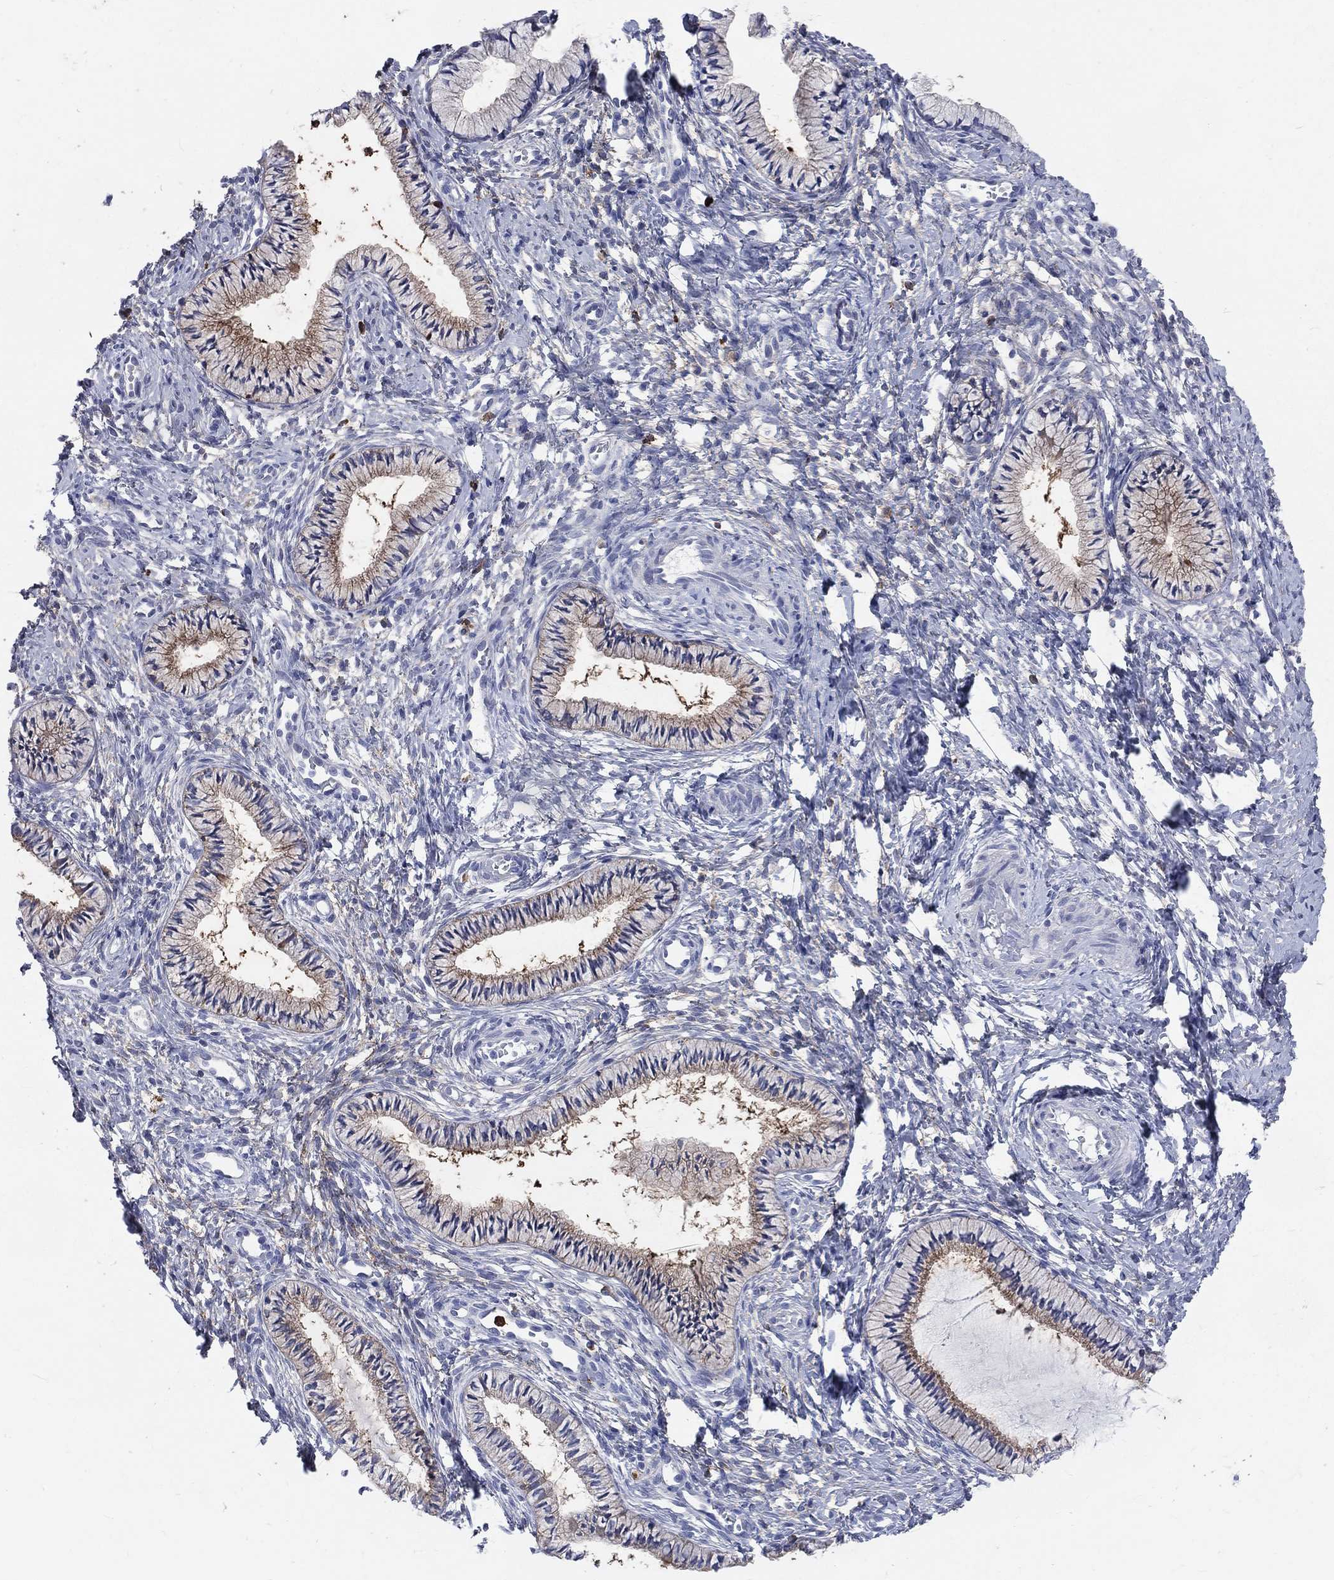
{"staining": {"intensity": "weak", "quantity": "<25%", "location": "cytoplasmic/membranous"}, "tissue": "cervix", "cell_type": "Glandular cells", "image_type": "normal", "snomed": [{"axis": "morphology", "description": "Normal tissue, NOS"}, {"axis": "topography", "description": "Cervix"}], "caption": "A micrograph of cervix stained for a protein displays no brown staining in glandular cells.", "gene": "BASP1", "patient": {"sex": "female", "age": 39}}